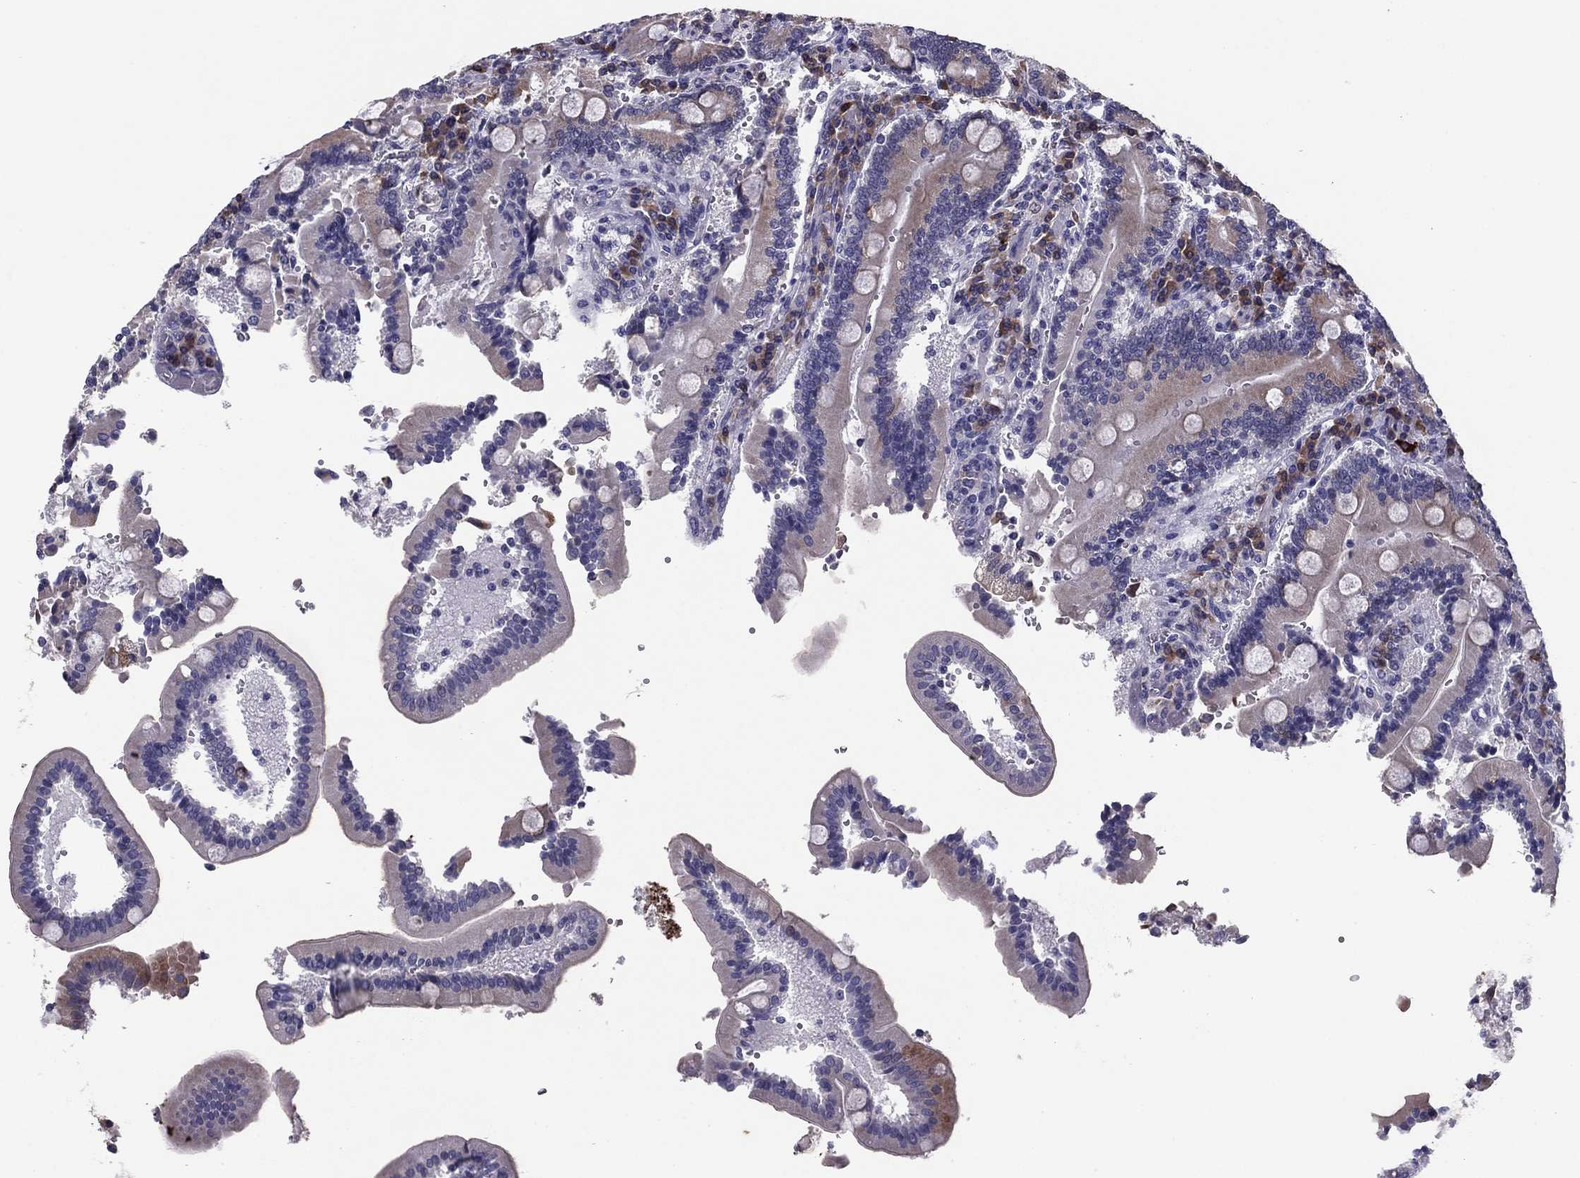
{"staining": {"intensity": "weak", "quantity": "<25%", "location": "cytoplasmic/membranous"}, "tissue": "duodenum", "cell_type": "Glandular cells", "image_type": "normal", "snomed": [{"axis": "morphology", "description": "Normal tissue, NOS"}, {"axis": "topography", "description": "Duodenum"}], "caption": "Duodenum stained for a protein using immunohistochemistry exhibits no staining glandular cells.", "gene": "TMED3", "patient": {"sex": "female", "age": 62}}